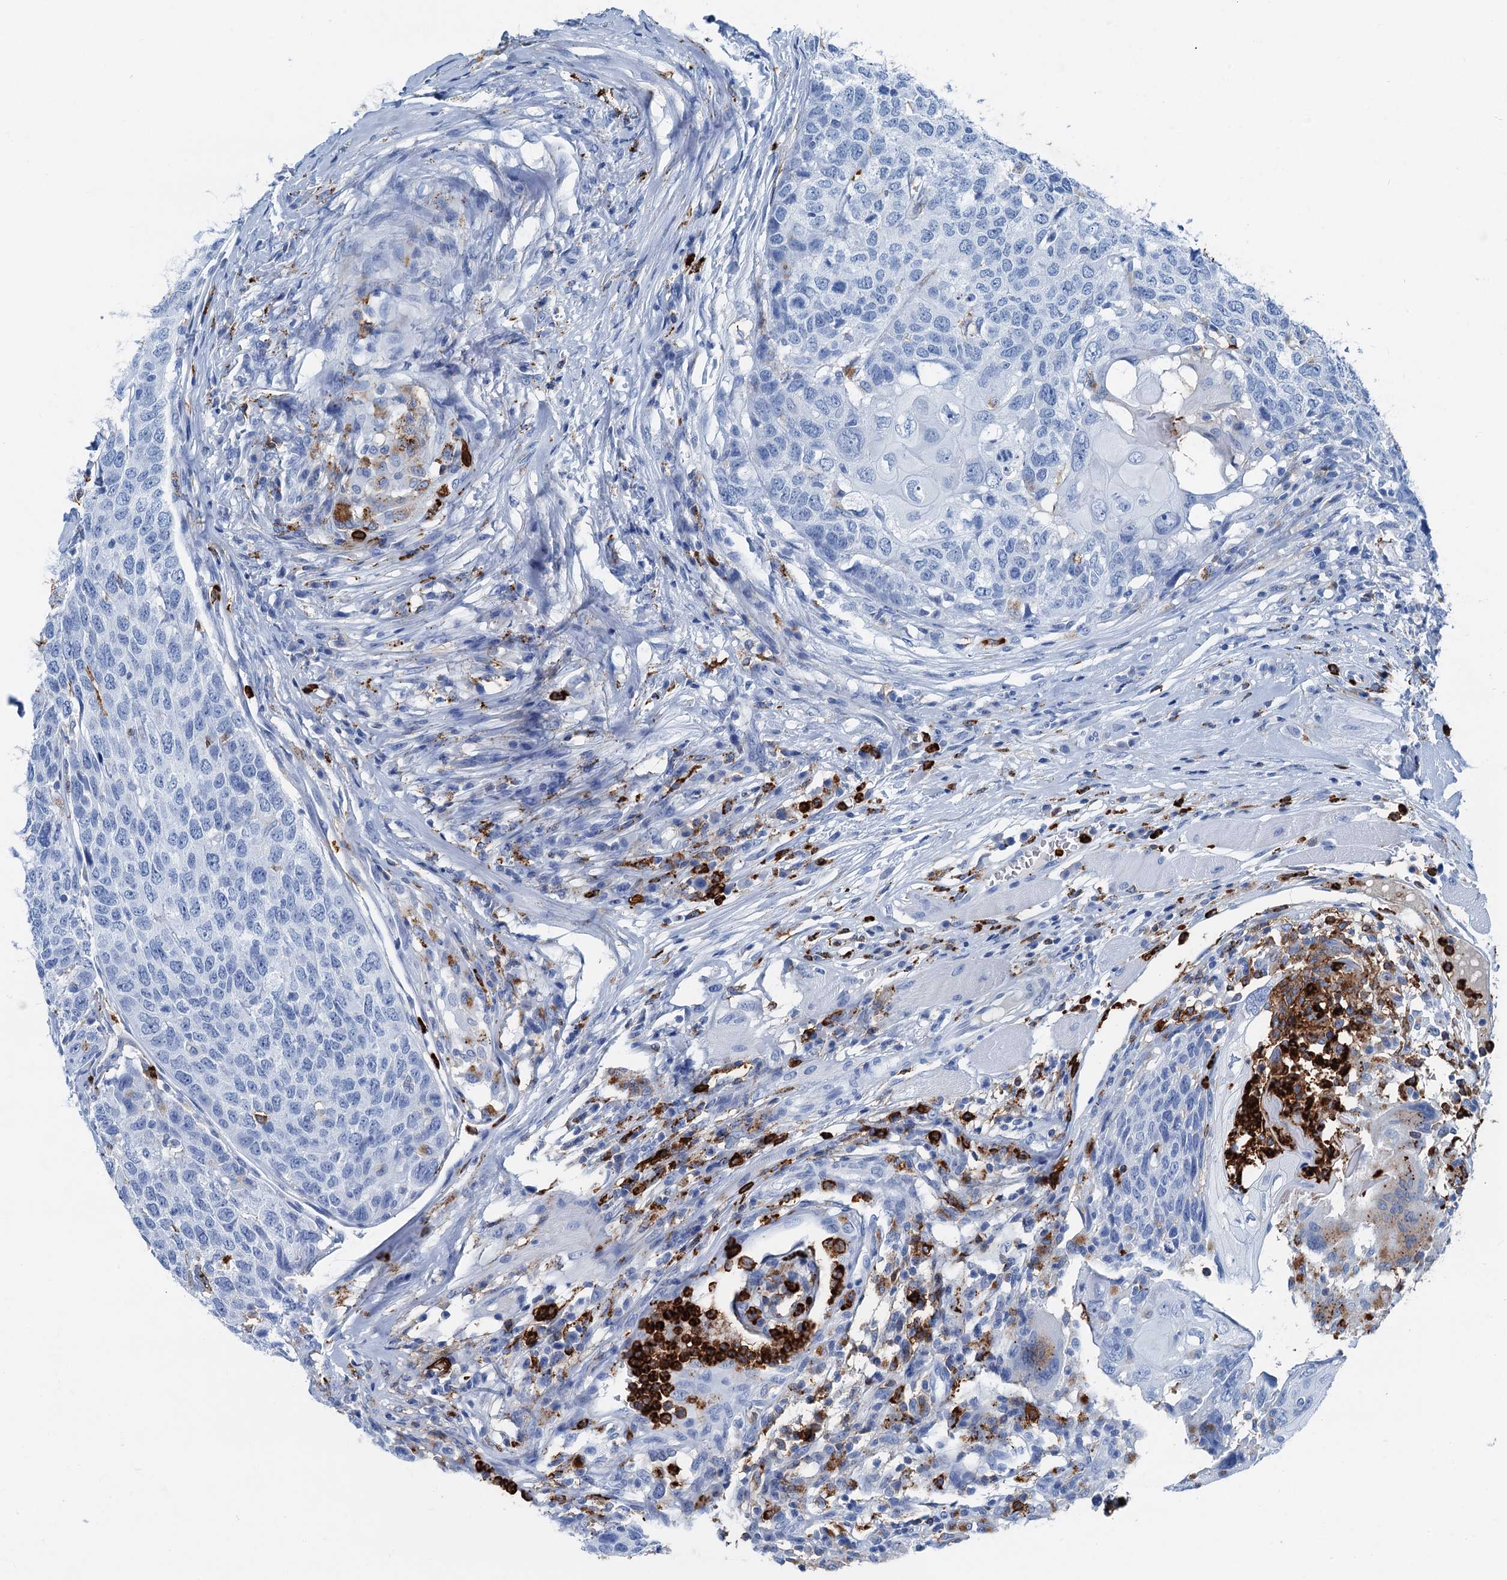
{"staining": {"intensity": "negative", "quantity": "none", "location": "none"}, "tissue": "head and neck cancer", "cell_type": "Tumor cells", "image_type": "cancer", "snomed": [{"axis": "morphology", "description": "Squamous cell carcinoma, NOS"}, {"axis": "topography", "description": "Head-Neck"}], "caption": "Immunohistochemistry histopathology image of neoplastic tissue: head and neck cancer (squamous cell carcinoma) stained with DAB demonstrates no significant protein staining in tumor cells.", "gene": "PLAC8", "patient": {"sex": "male", "age": 66}}